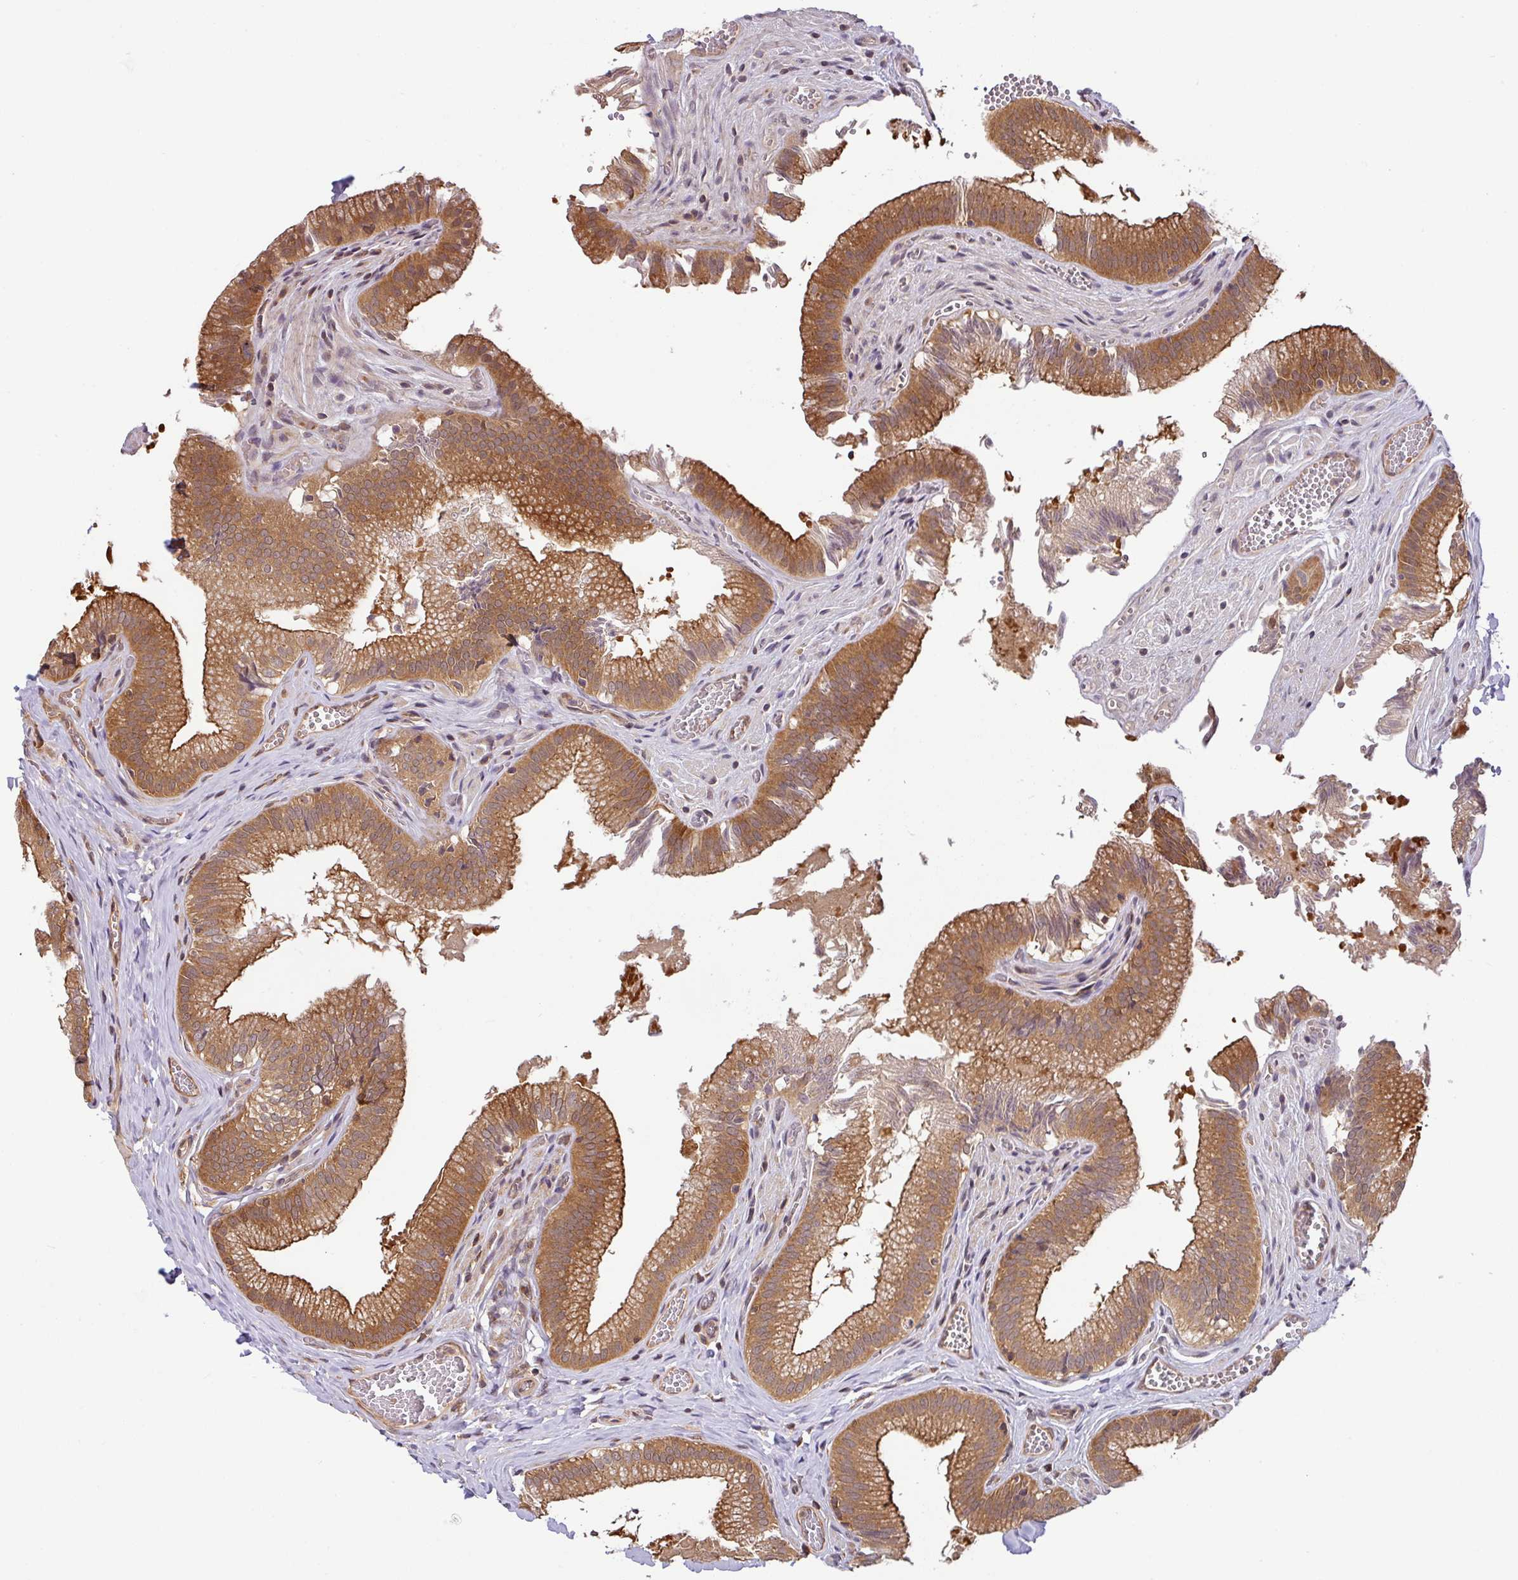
{"staining": {"intensity": "moderate", "quantity": ">75%", "location": "cytoplasmic/membranous"}, "tissue": "gallbladder", "cell_type": "Glandular cells", "image_type": "normal", "snomed": [{"axis": "morphology", "description": "Normal tissue, NOS"}, {"axis": "topography", "description": "Gallbladder"}, {"axis": "topography", "description": "Peripheral nerve tissue"}], "caption": "Immunohistochemical staining of unremarkable gallbladder displays medium levels of moderate cytoplasmic/membranous staining in approximately >75% of glandular cells.", "gene": "SHB", "patient": {"sex": "male", "age": 17}}